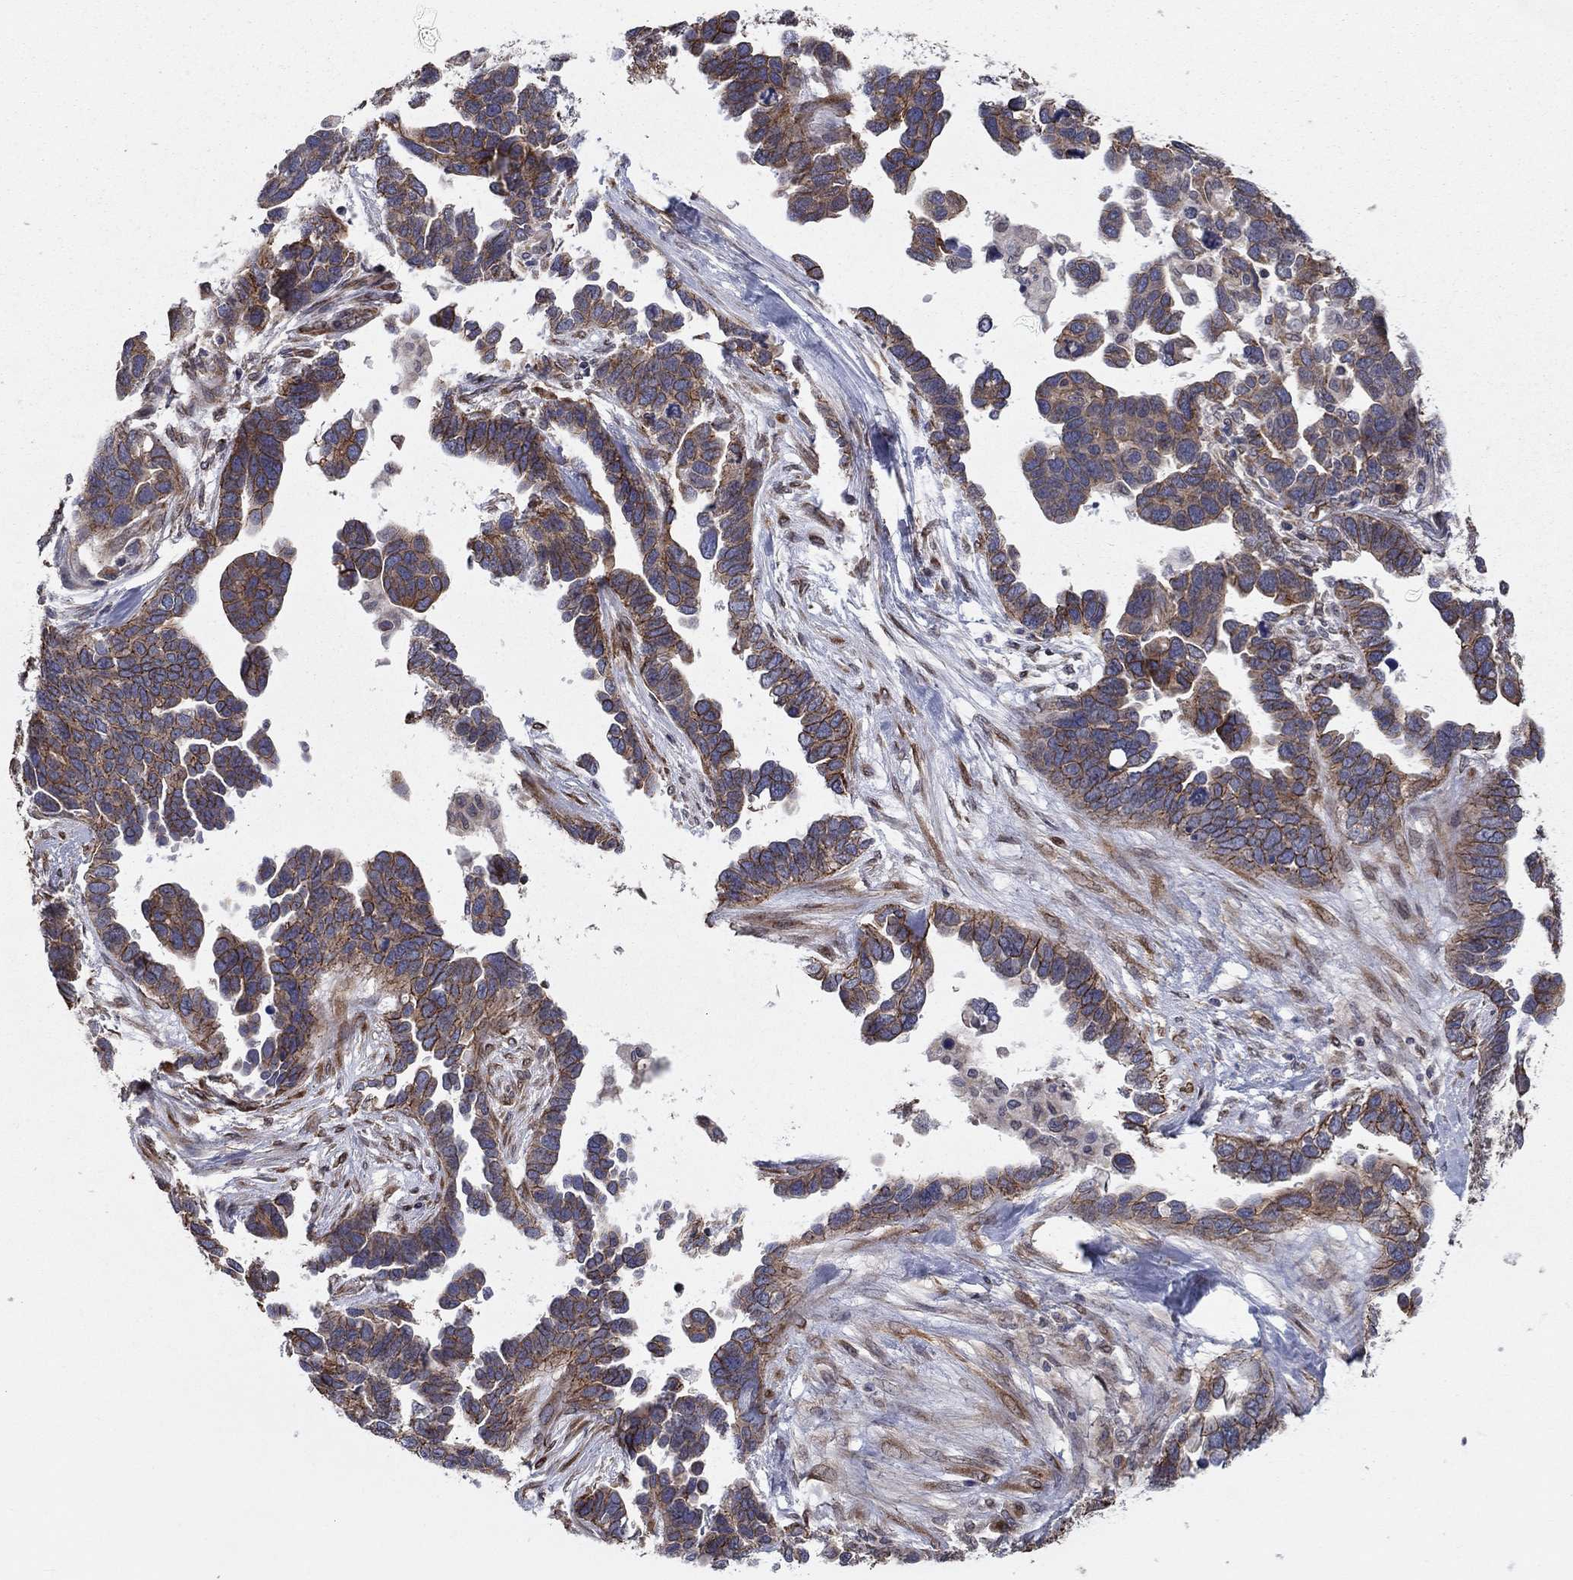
{"staining": {"intensity": "strong", "quantity": "25%-75%", "location": "cytoplasmic/membranous"}, "tissue": "ovarian cancer", "cell_type": "Tumor cells", "image_type": "cancer", "snomed": [{"axis": "morphology", "description": "Cystadenocarcinoma, serous, NOS"}, {"axis": "topography", "description": "Ovary"}], "caption": "A histopathology image of ovarian cancer stained for a protein reveals strong cytoplasmic/membranous brown staining in tumor cells. The staining is performed using DAB brown chromogen to label protein expression. The nuclei are counter-stained blue using hematoxylin.", "gene": "YIF1A", "patient": {"sex": "female", "age": 54}}